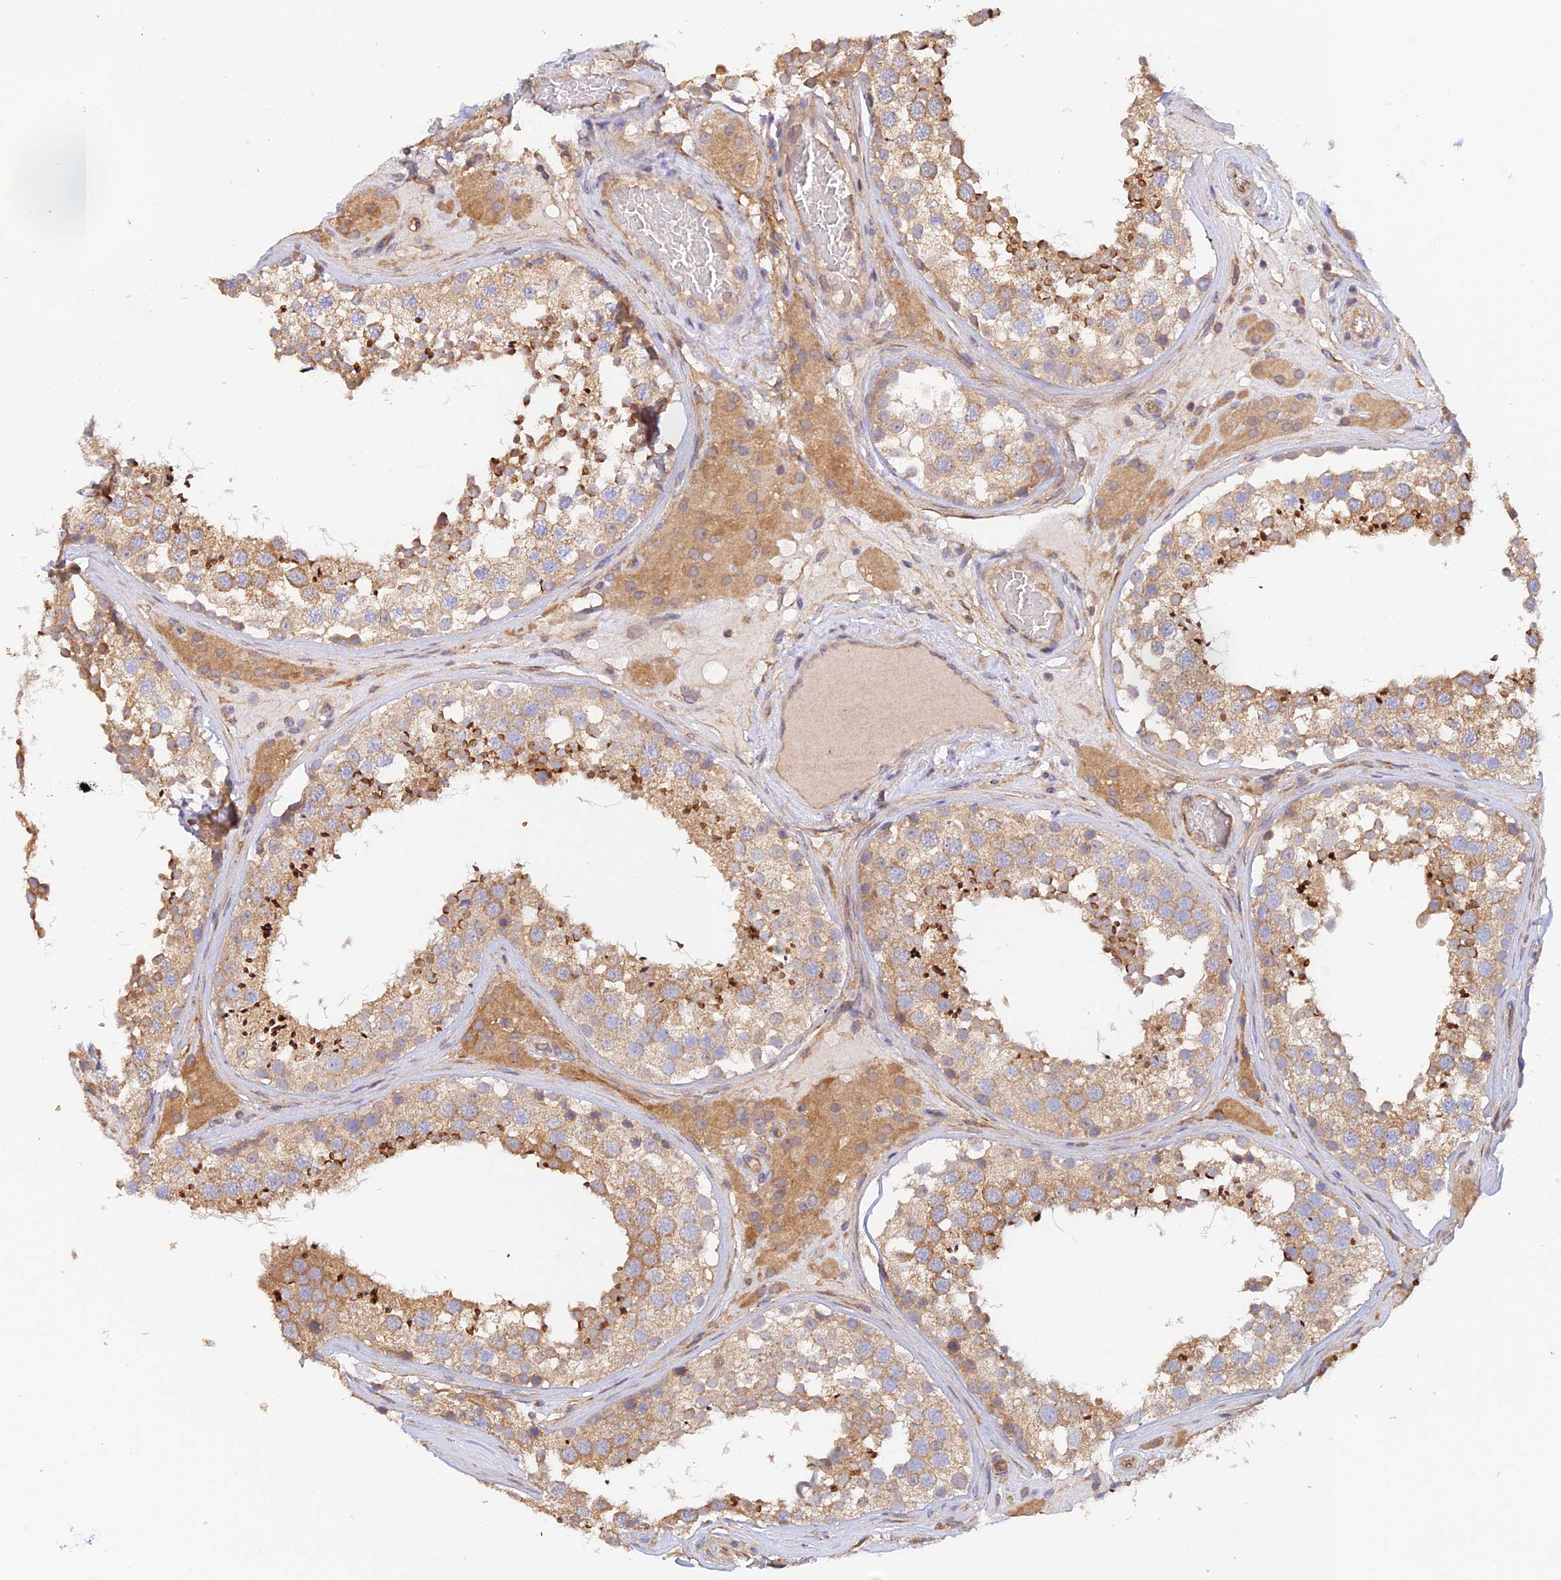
{"staining": {"intensity": "moderate", "quantity": ">75%", "location": "cytoplasmic/membranous"}, "tissue": "testis", "cell_type": "Cells in seminiferous ducts", "image_type": "normal", "snomed": [{"axis": "morphology", "description": "Normal tissue, NOS"}, {"axis": "topography", "description": "Testis"}], "caption": "Approximately >75% of cells in seminiferous ducts in benign testis exhibit moderate cytoplasmic/membranous protein positivity as visualized by brown immunohistochemical staining.", "gene": "MYO9A", "patient": {"sex": "male", "age": 46}}